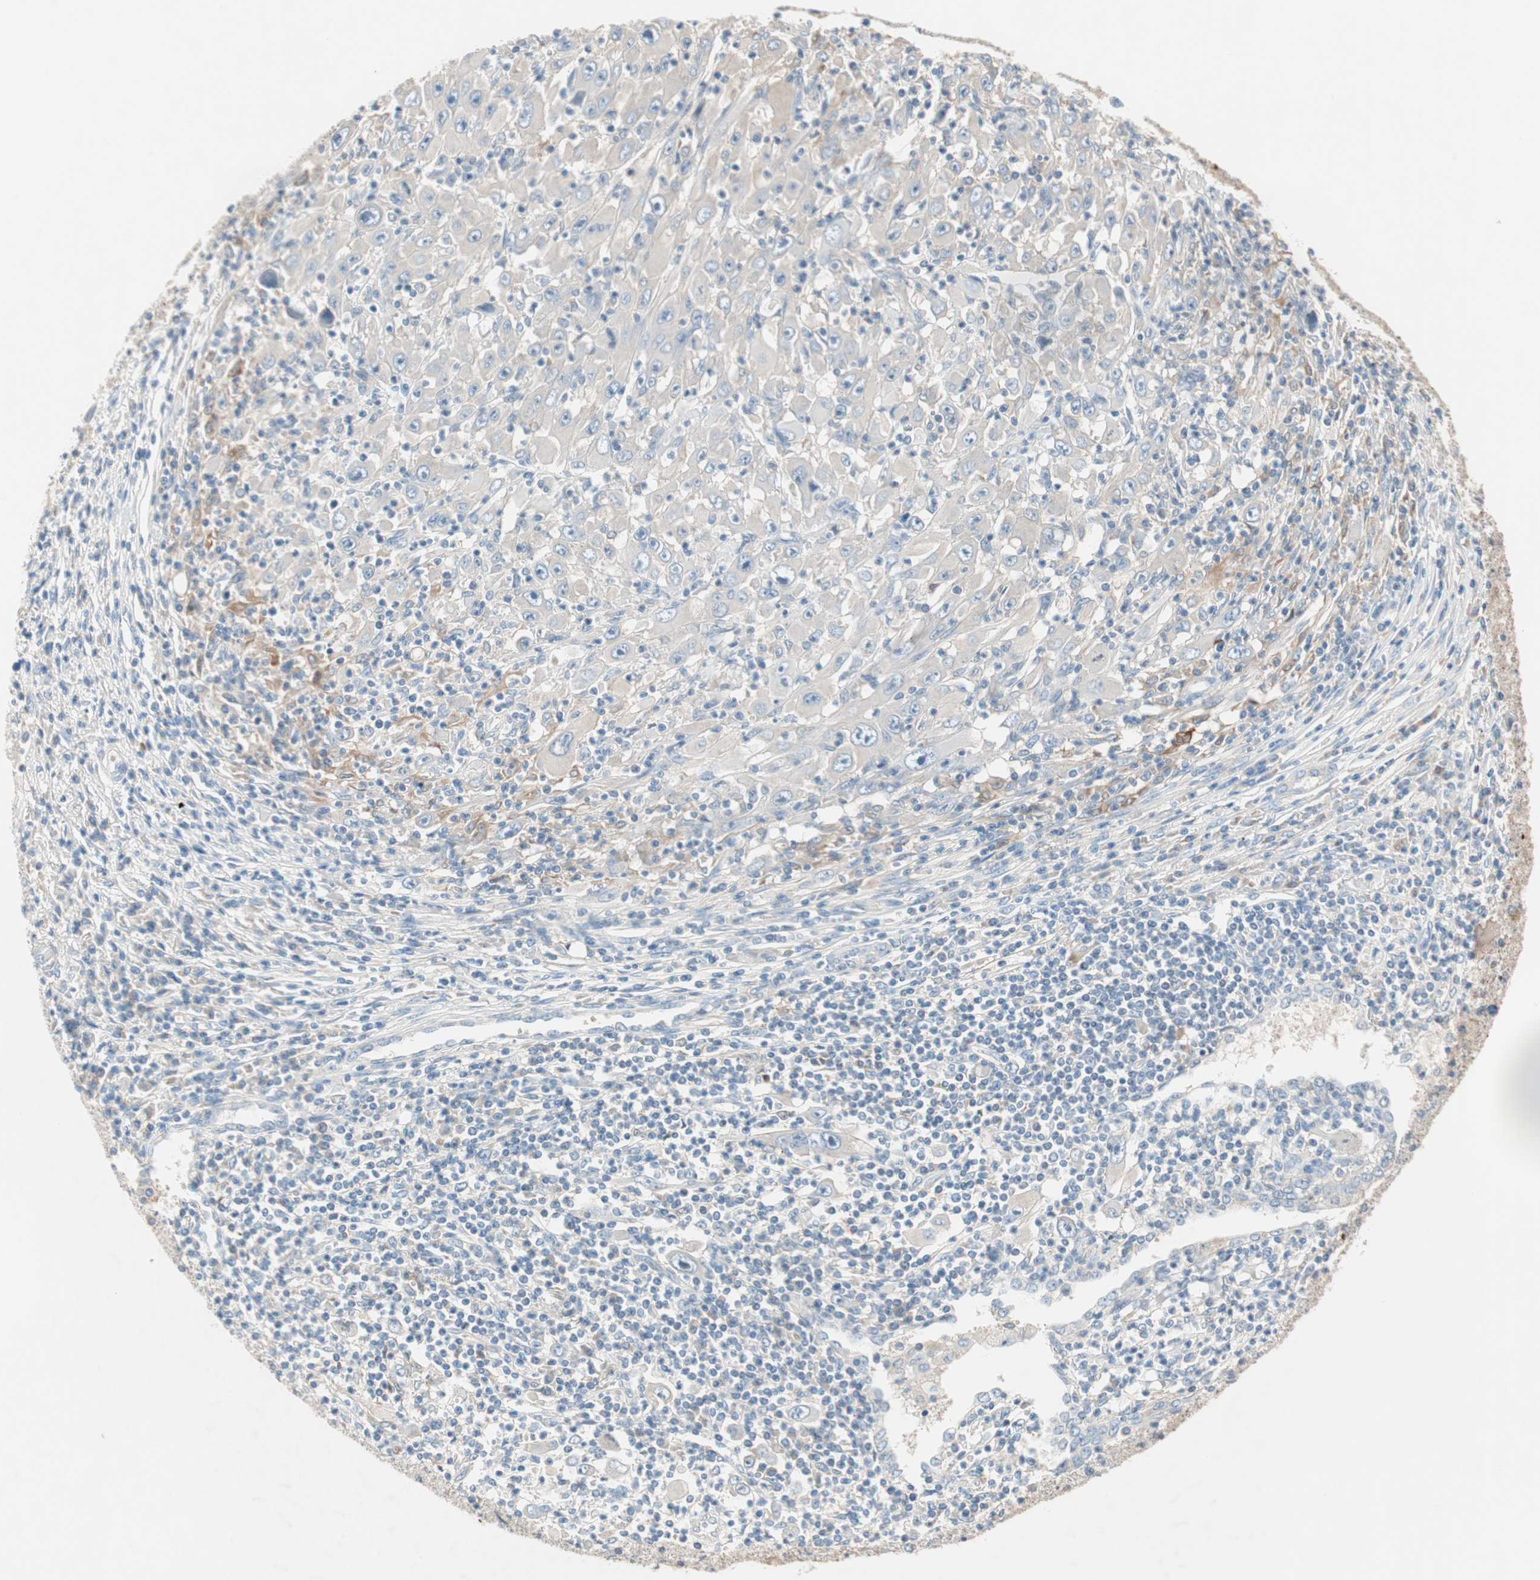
{"staining": {"intensity": "negative", "quantity": "none", "location": "none"}, "tissue": "melanoma", "cell_type": "Tumor cells", "image_type": "cancer", "snomed": [{"axis": "morphology", "description": "Malignant melanoma, Metastatic site"}, {"axis": "topography", "description": "Skin"}], "caption": "The IHC histopathology image has no significant staining in tumor cells of malignant melanoma (metastatic site) tissue.", "gene": "GLUL", "patient": {"sex": "female", "age": 56}}